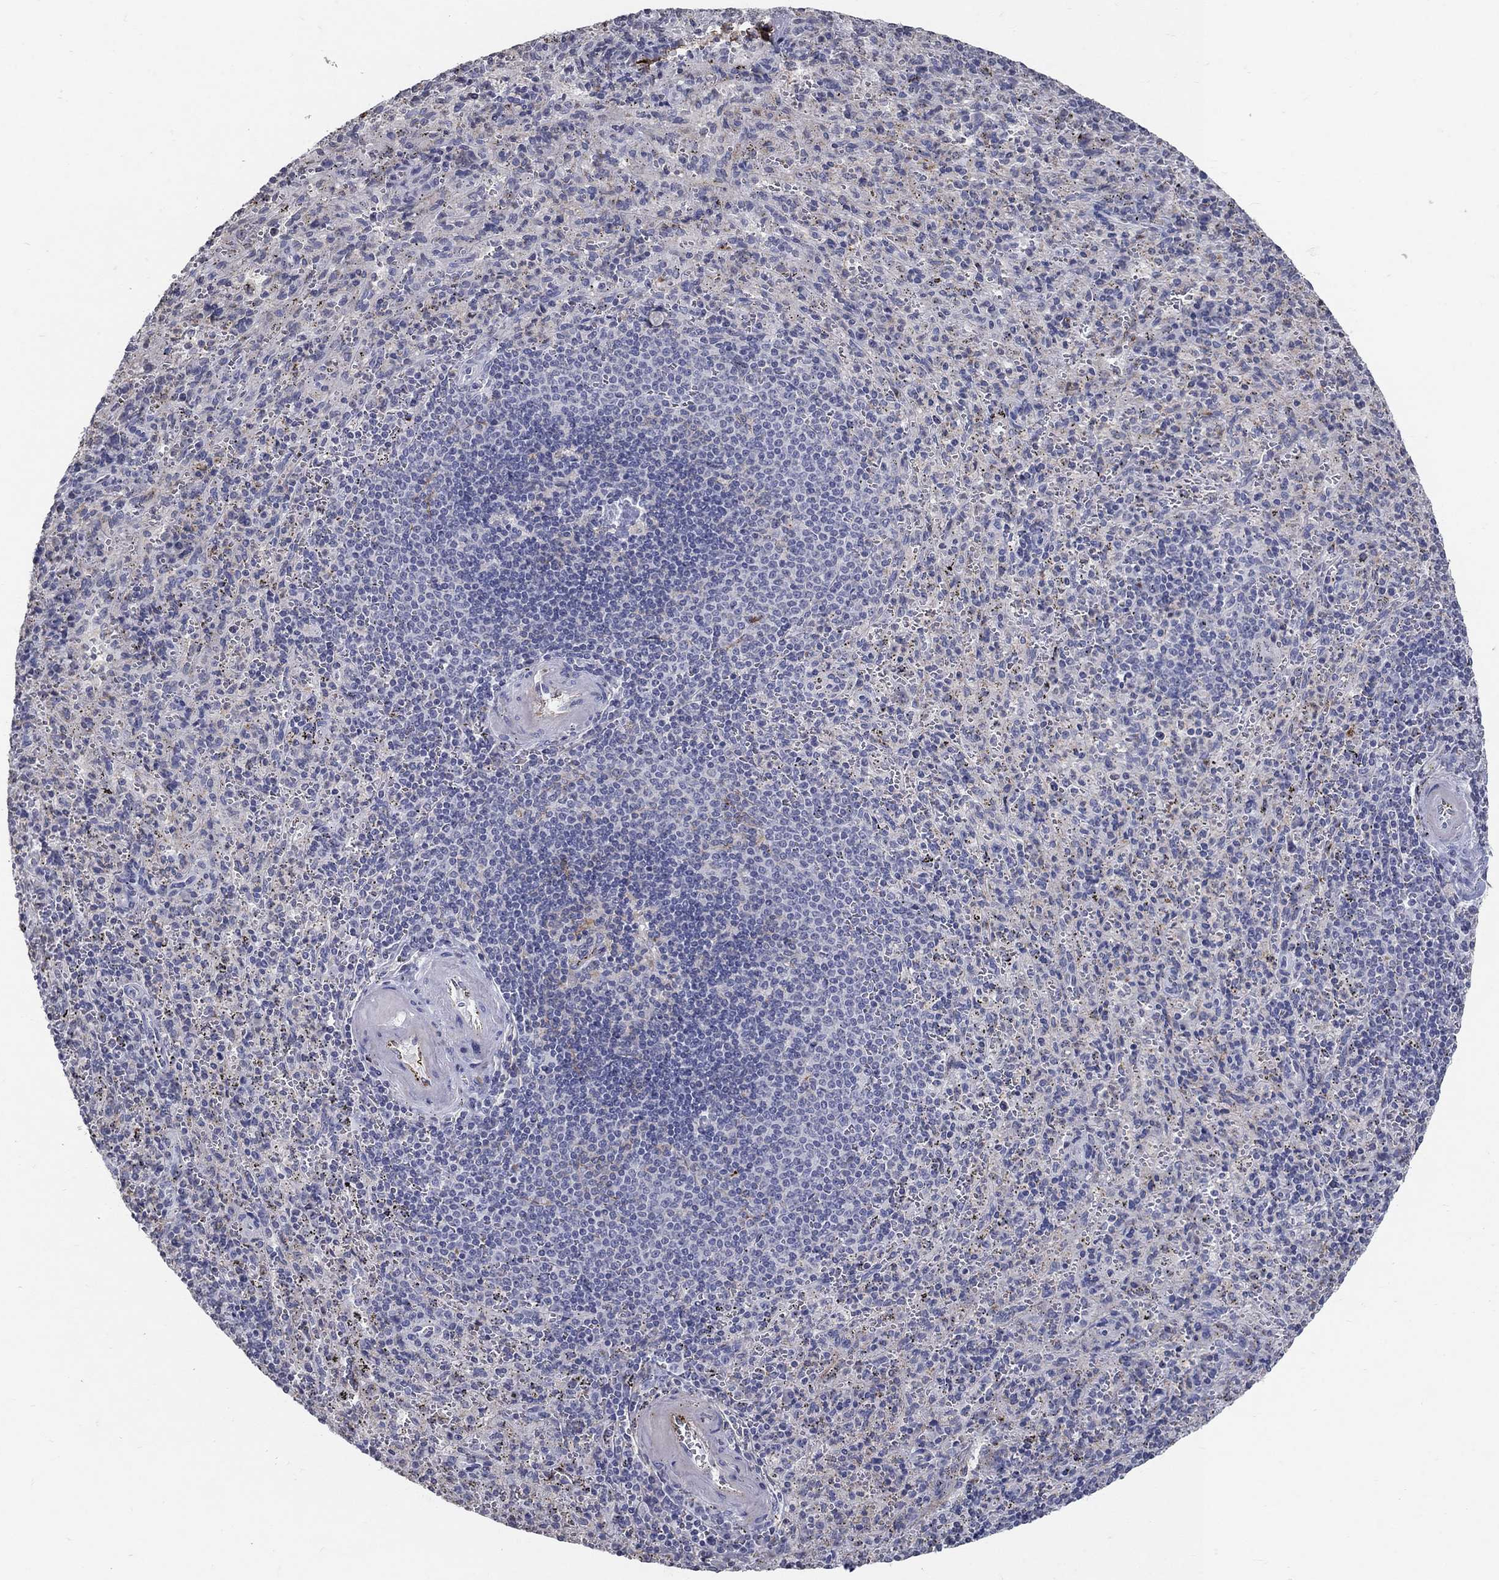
{"staining": {"intensity": "negative", "quantity": "none", "location": "none"}, "tissue": "spleen", "cell_type": "Cells in red pulp", "image_type": "normal", "snomed": [{"axis": "morphology", "description": "Normal tissue, NOS"}, {"axis": "topography", "description": "Spleen"}], "caption": "This is a histopathology image of immunohistochemistry (IHC) staining of benign spleen, which shows no positivity in cells in red pulp.", "gene": "TINAG", "patient": {"sex": "male", "age": 57}}